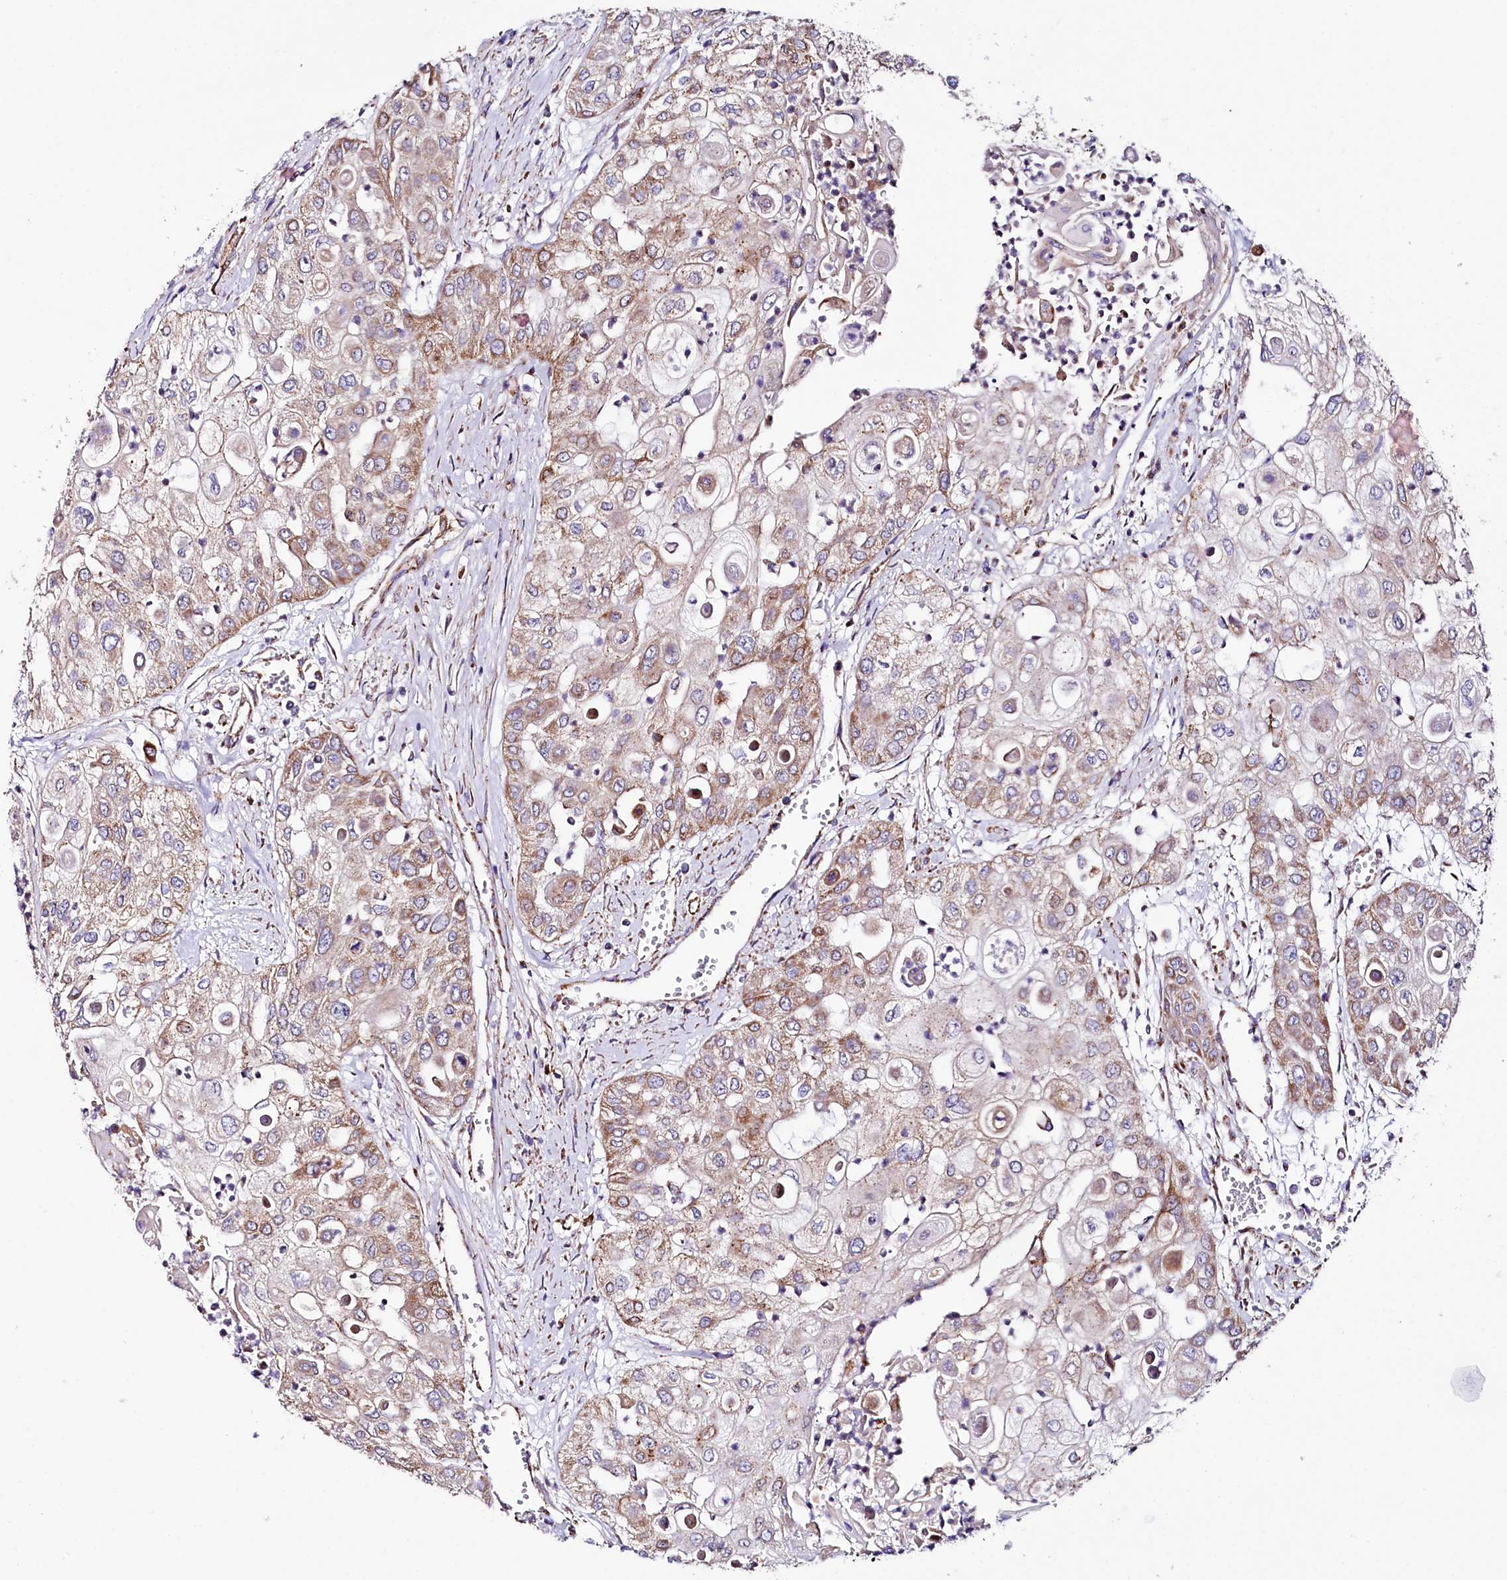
{"staining": {"intensity": "moderate", "quantity": ">75%", "location": "cytoplasmic/membranous"}, "tissue": "urothelial cancer", "cell_type": "Tumor cells", "image_type": "cancer", "snomed": [{"axis": "morphology", "description": "Urothelial carcinoma, High grade"}, {"axis": "topography", "description": "Urinary bladder"}], "caption": "A micrograph showing moderate cytoplasmic/membranous positivity in about >75% of tumor cells in urothelial cancer, as visualized by brown immunohistochemical staining.", "gene": "APLP2", "patient": {"sex": "female", "age": 79}}